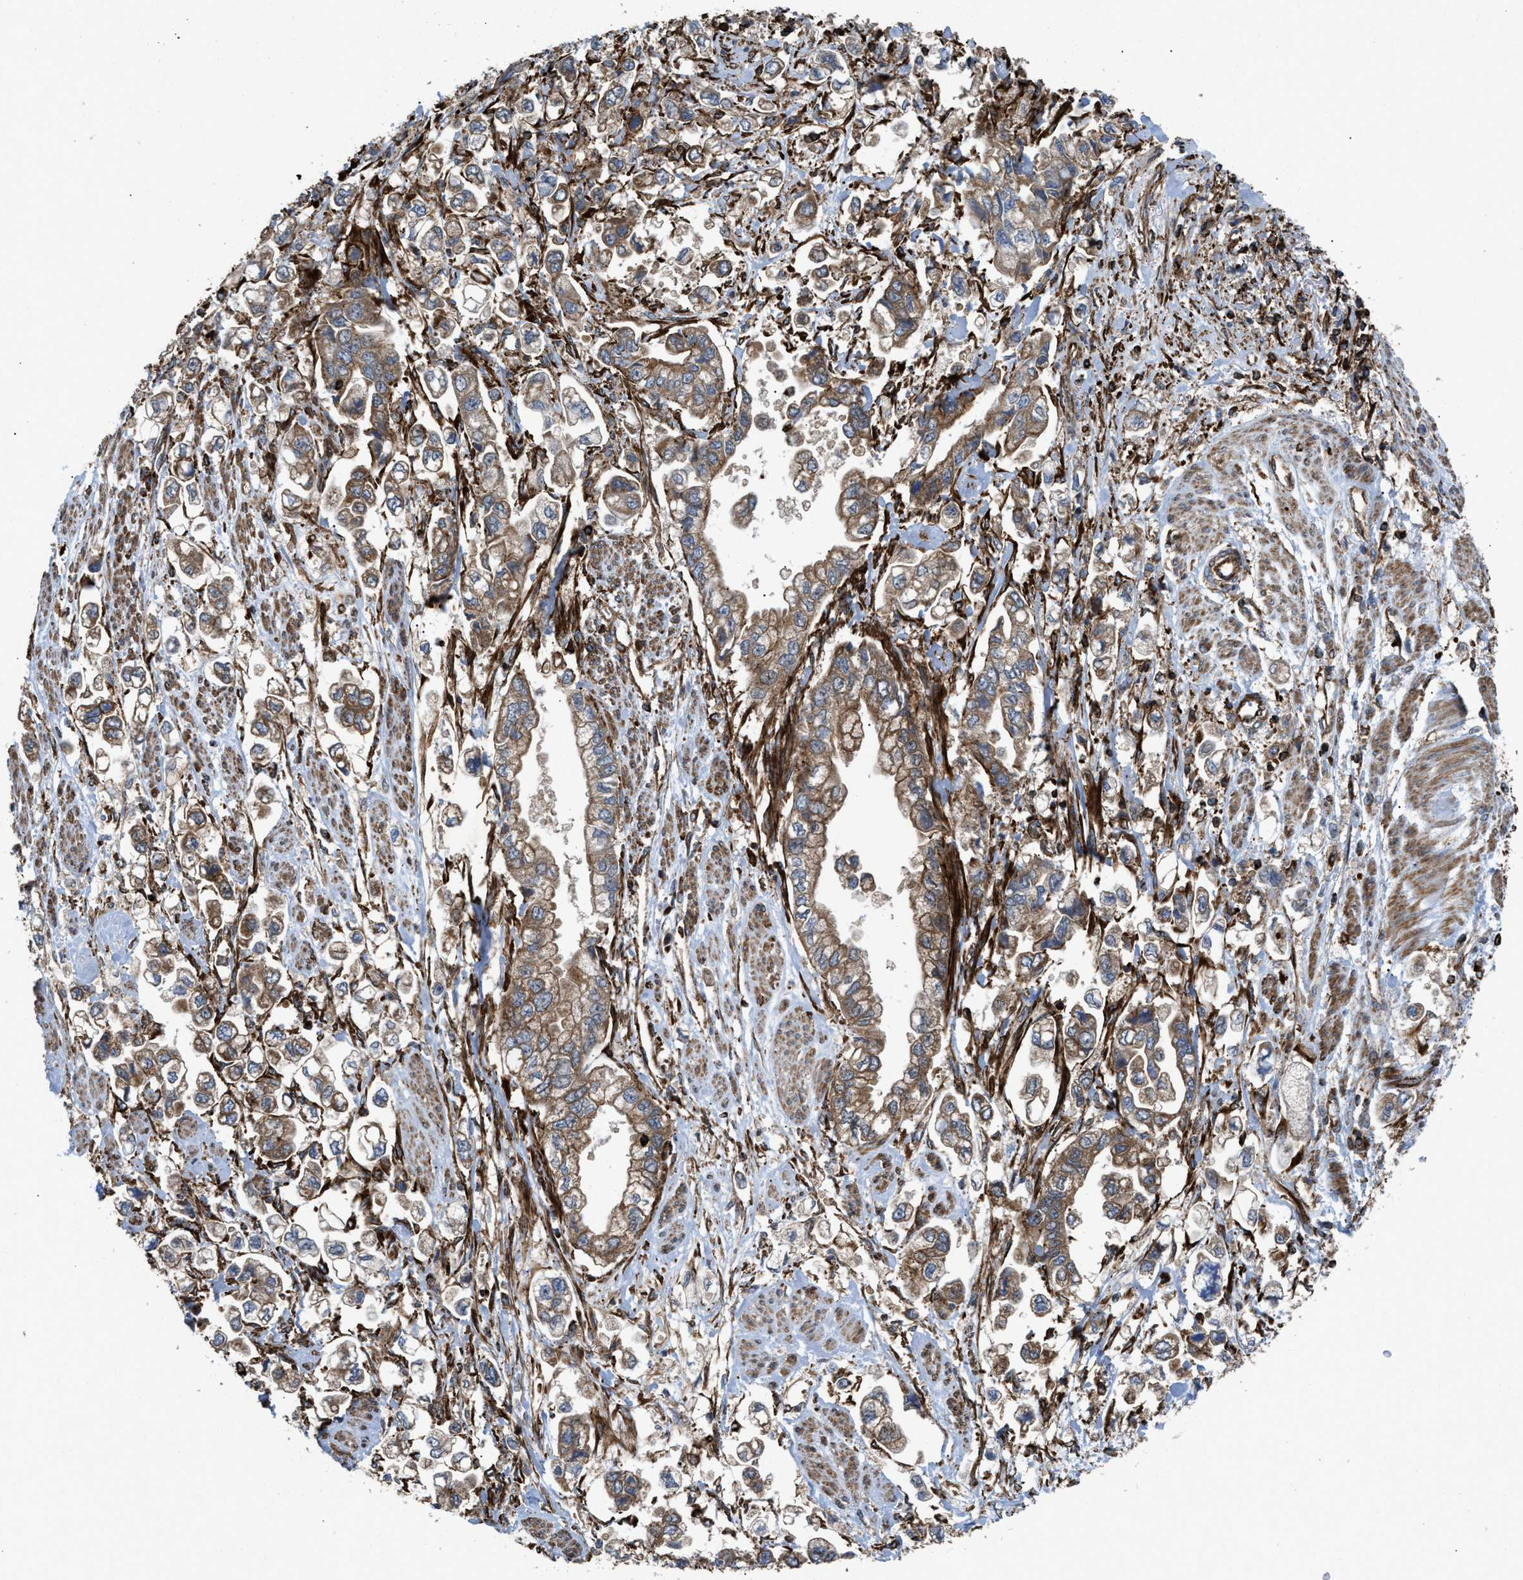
{"staining": {"intensity": "moderate", "quantity": ">75%", "location": "cytoplasmic/membranous"}, "tissue": "stomach cancer", "cell_type": "Tumor cells", "image_type": "cancer", "snomed": [{"axis": "morphology", "description": "Normal tissue, NOS"}, {"axis": "morphology", "description": "Adenocarcinoma, NOS"}, {"axis": "topography", "description": "Stomach"}], "caption": "Moderate cytoplasmic/membranous expression is seen in approximately >75% of tumor cells in adenocarcinoma (stomach).", "gene": "EGLN1", "patient": {"sex": "male", "age": 62}}